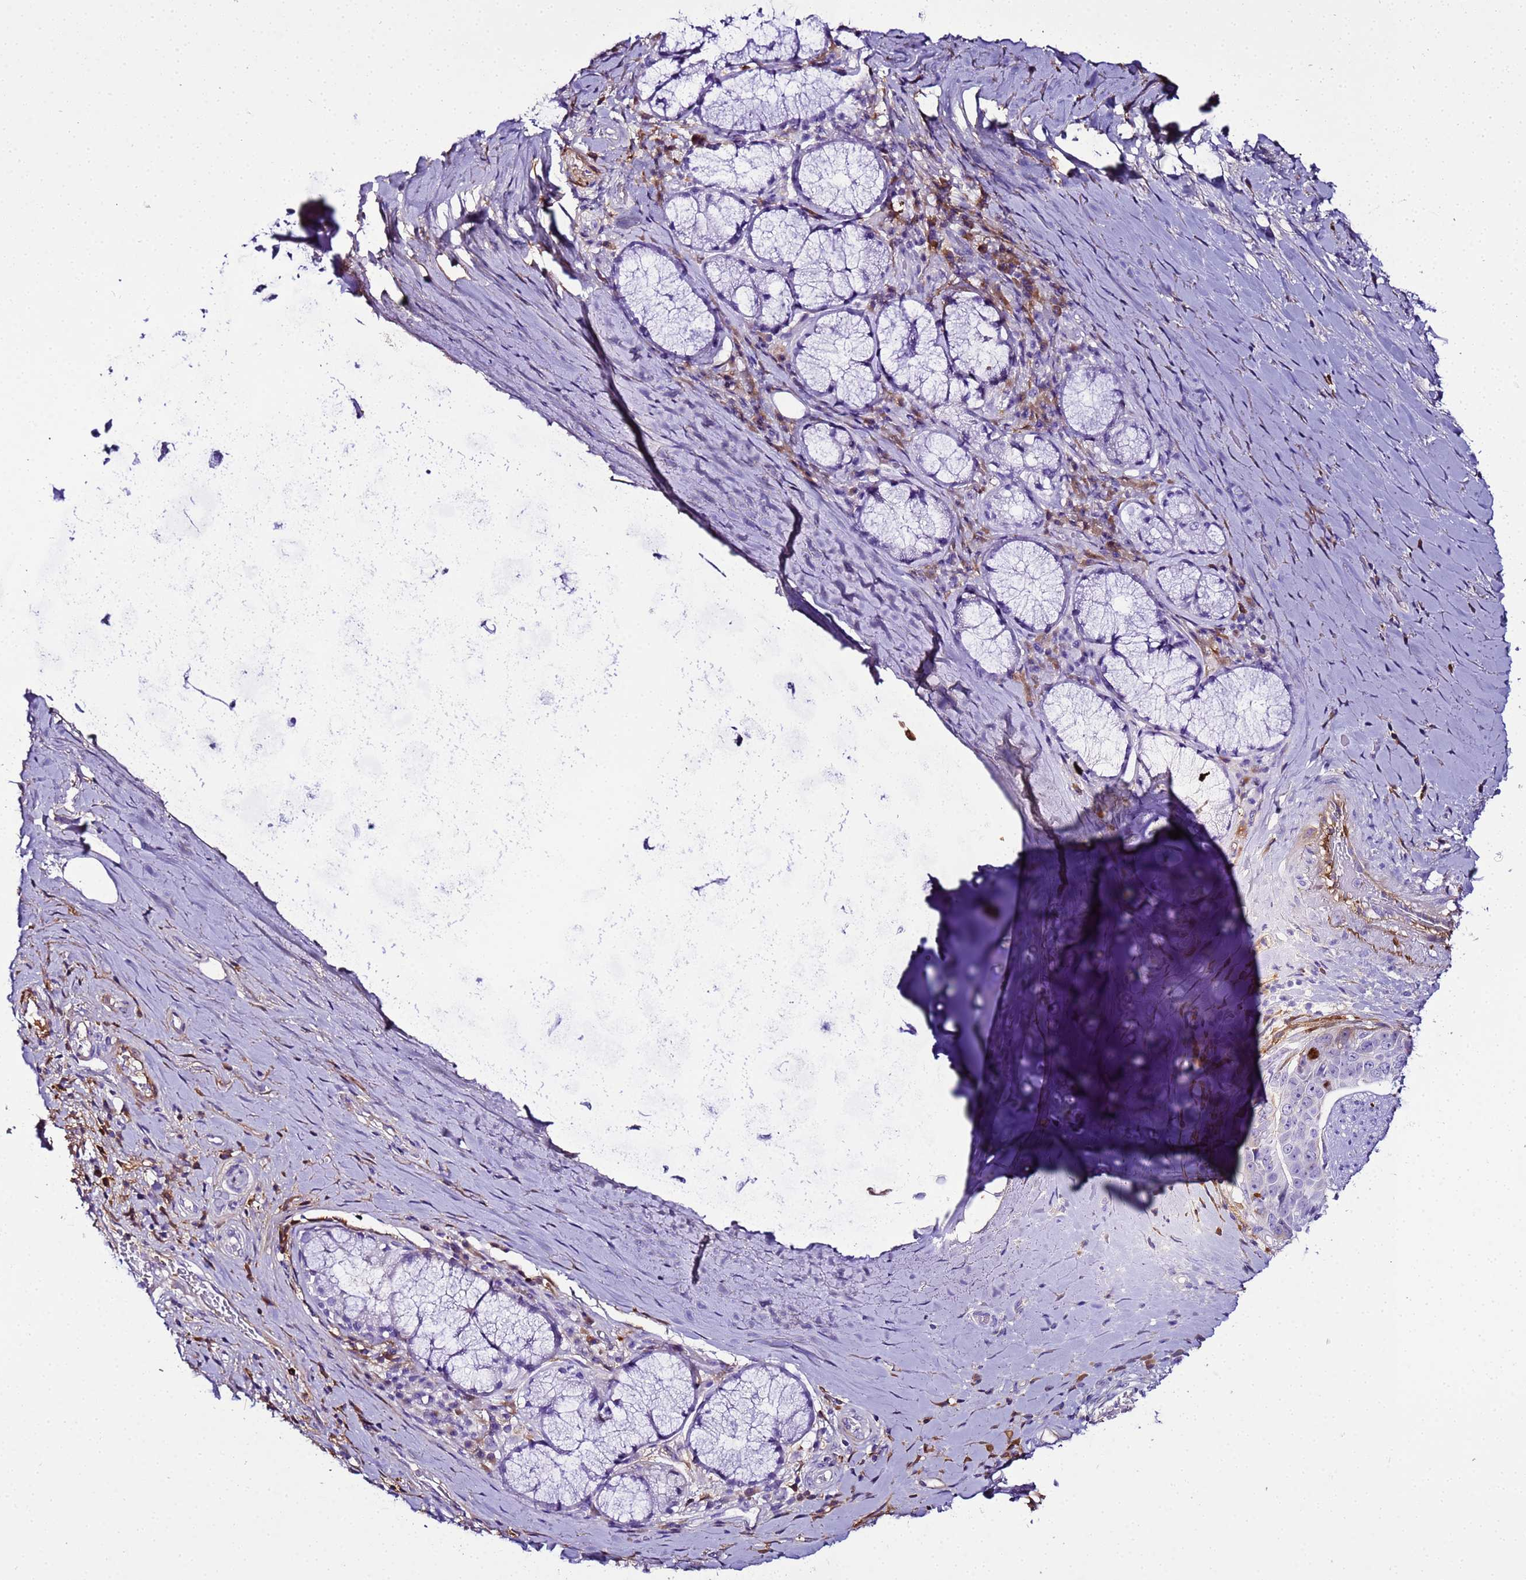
{"staining": {"intensity": "negative", "quantity": "none", "location": "none"}, "tissue": "adipose tissue", "cell_type": "Adipocytes", "image_type": "normal", "snomed": [{"axis": "morphology", "description": "Normal tissue, NOS"}, {"axis": "morphology", "description": "Squamous cell carcinoma, NOS"}, {"axis": "topography", "description": "Bronchus"}, {"axis": "topography", "description": "Lung"}], "caption": "IHC of benign adipose tissue reveals no expression in adipocytes.", "gene": "CFHR1", "patient": {"sex": "male", "age": 64}}